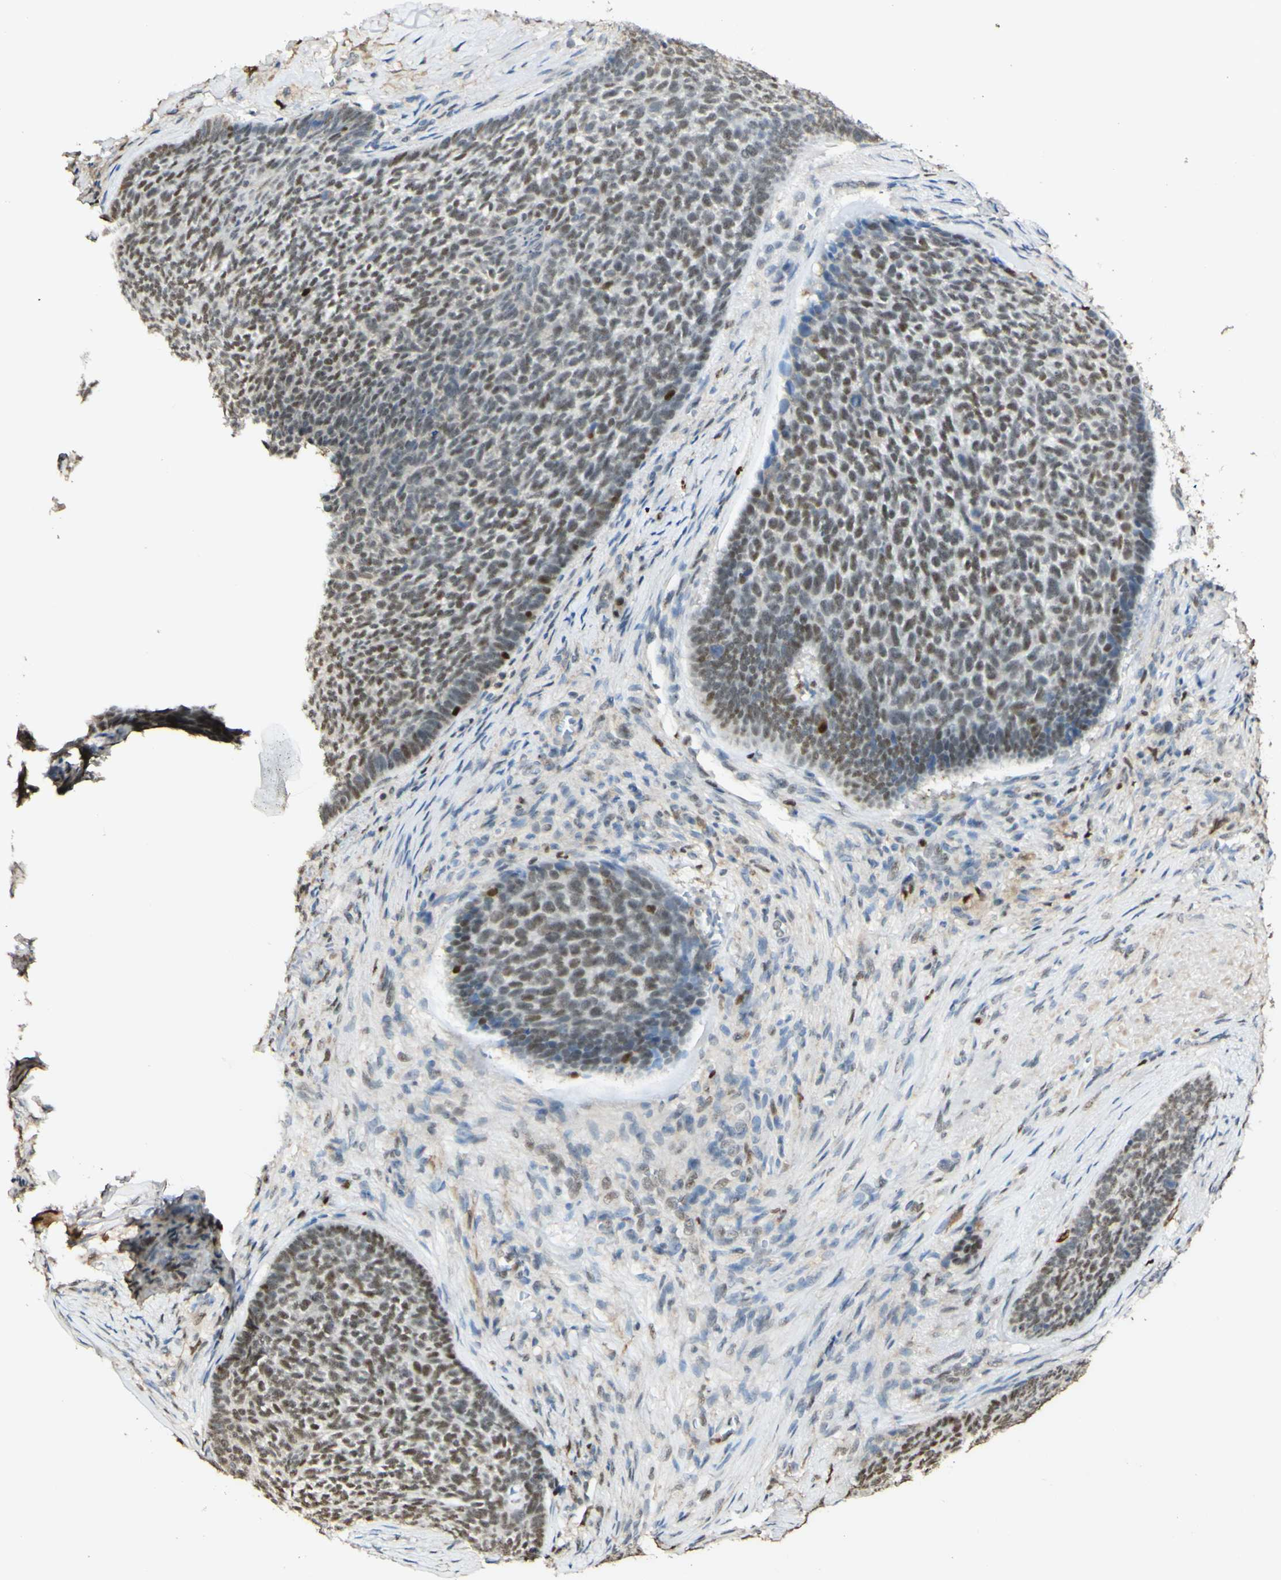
{"staining": {"intensity": "weak", "quantity": ">75%", "location": "nuclear"}, "tissue": "skin cancer", "cell_type": "Tumor cells", "image_type": "cancer", "snomed": [{"axis": "morphology", "description": "Basal cell carcinoma"}, {"axis": "topography", "description": "Skin"}], "caption": "Protein staining shows weak nuclear expression in approximately >75% of tumor cells in basal cell carcinoma (skin).", "gene": "MAP3K4", "patient": {"sex": "male", "age": 84}}